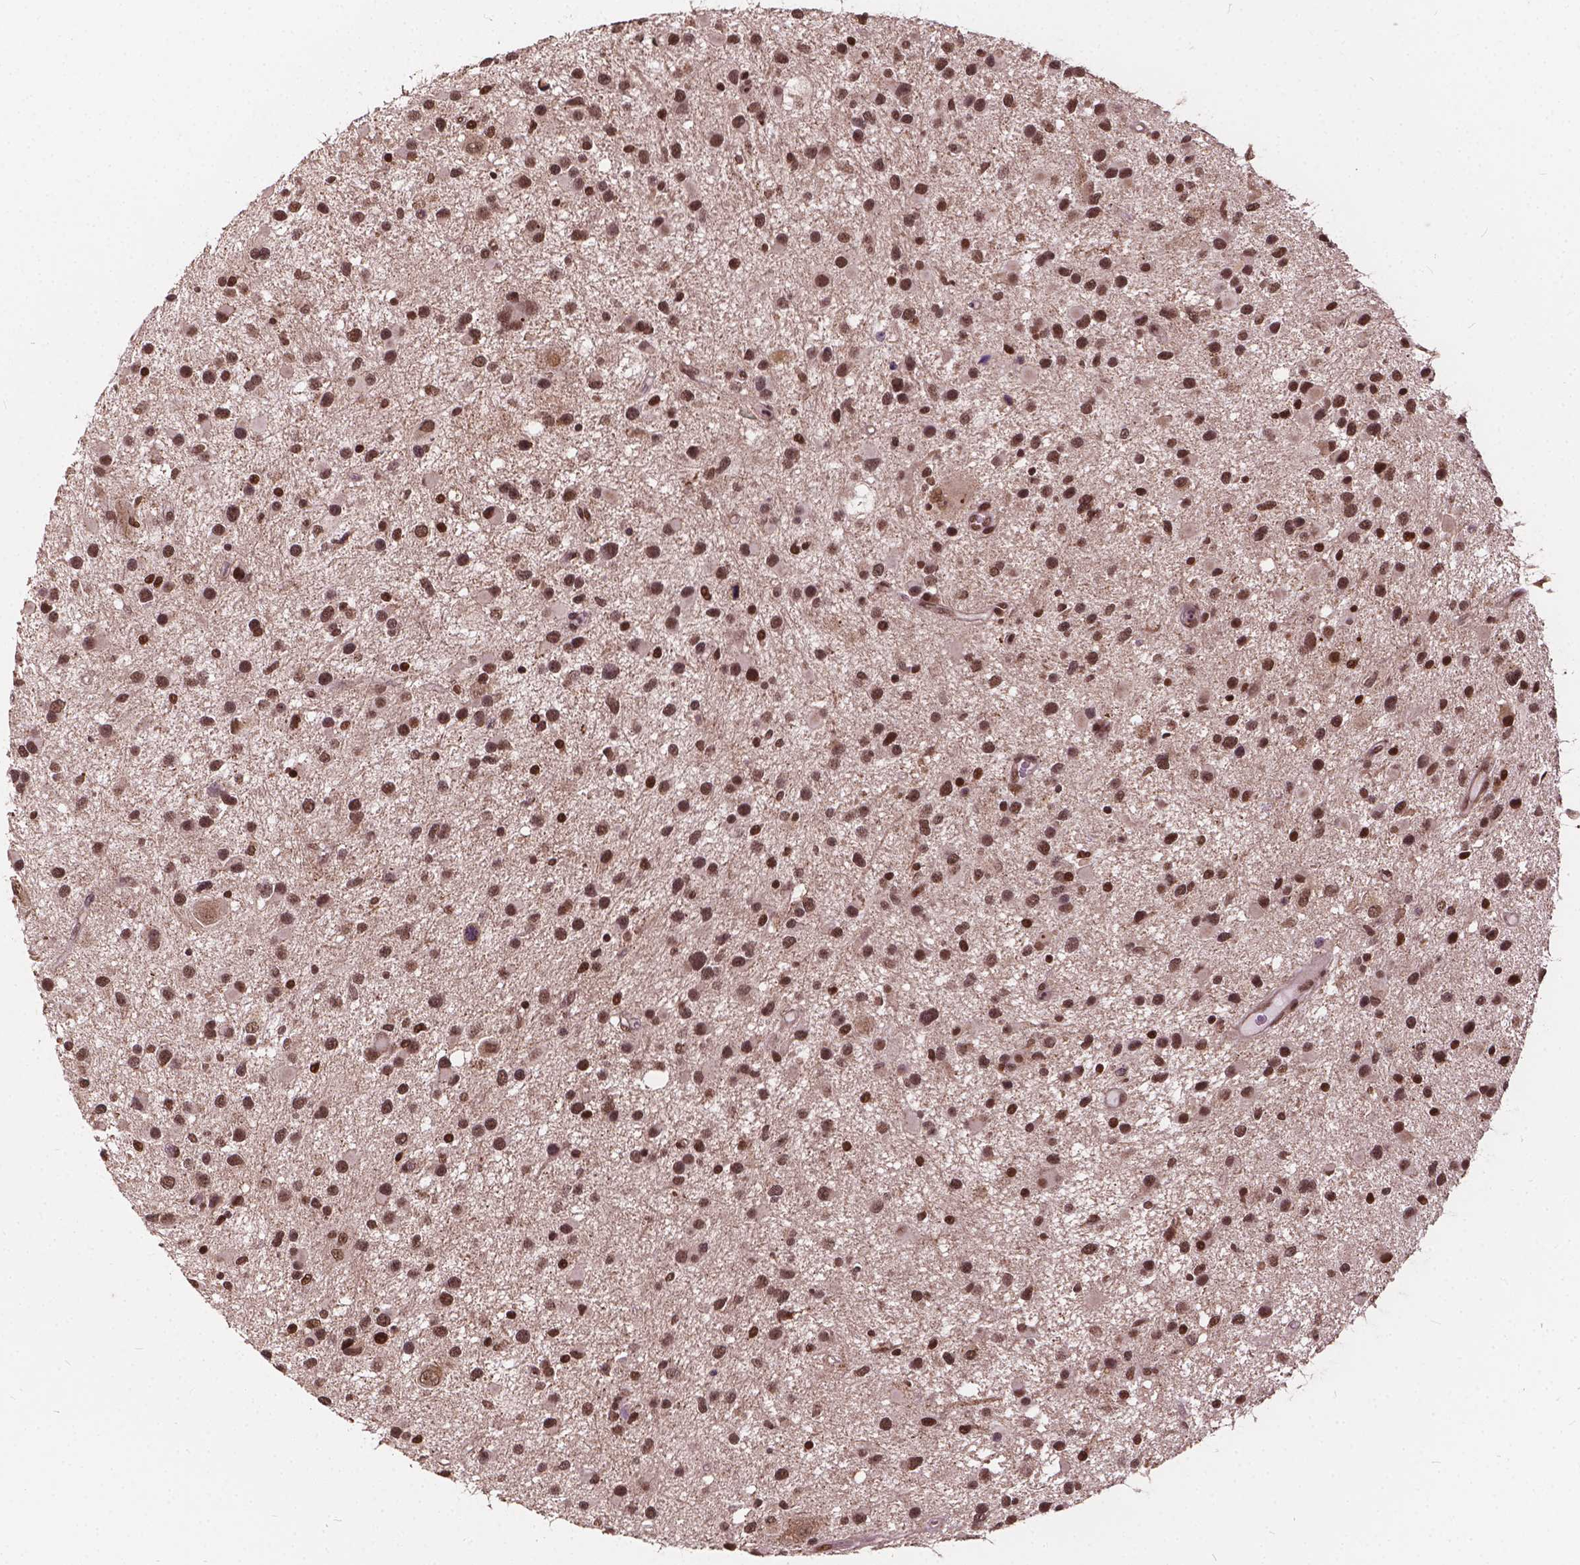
{"staining": {"intensity": "moderate", "quantity": ">75%", "location": "nuclear"}, "tissue": "glioma", "cell_type": "Tumor cells", "image_type": "cancer", "snomed": [{"axis": "morphology", "description": "Glioma, malignant, Low grade"}, {"axis": "topography", "description": "Brain"}], "caption": "Protein analysis of low-grade glioma (malignant) tissue reveals moderate nuclear positivity in about >75% of tumor cells.", "gene": "GPS2", "patient": {"sex": "female", "age": 32}}